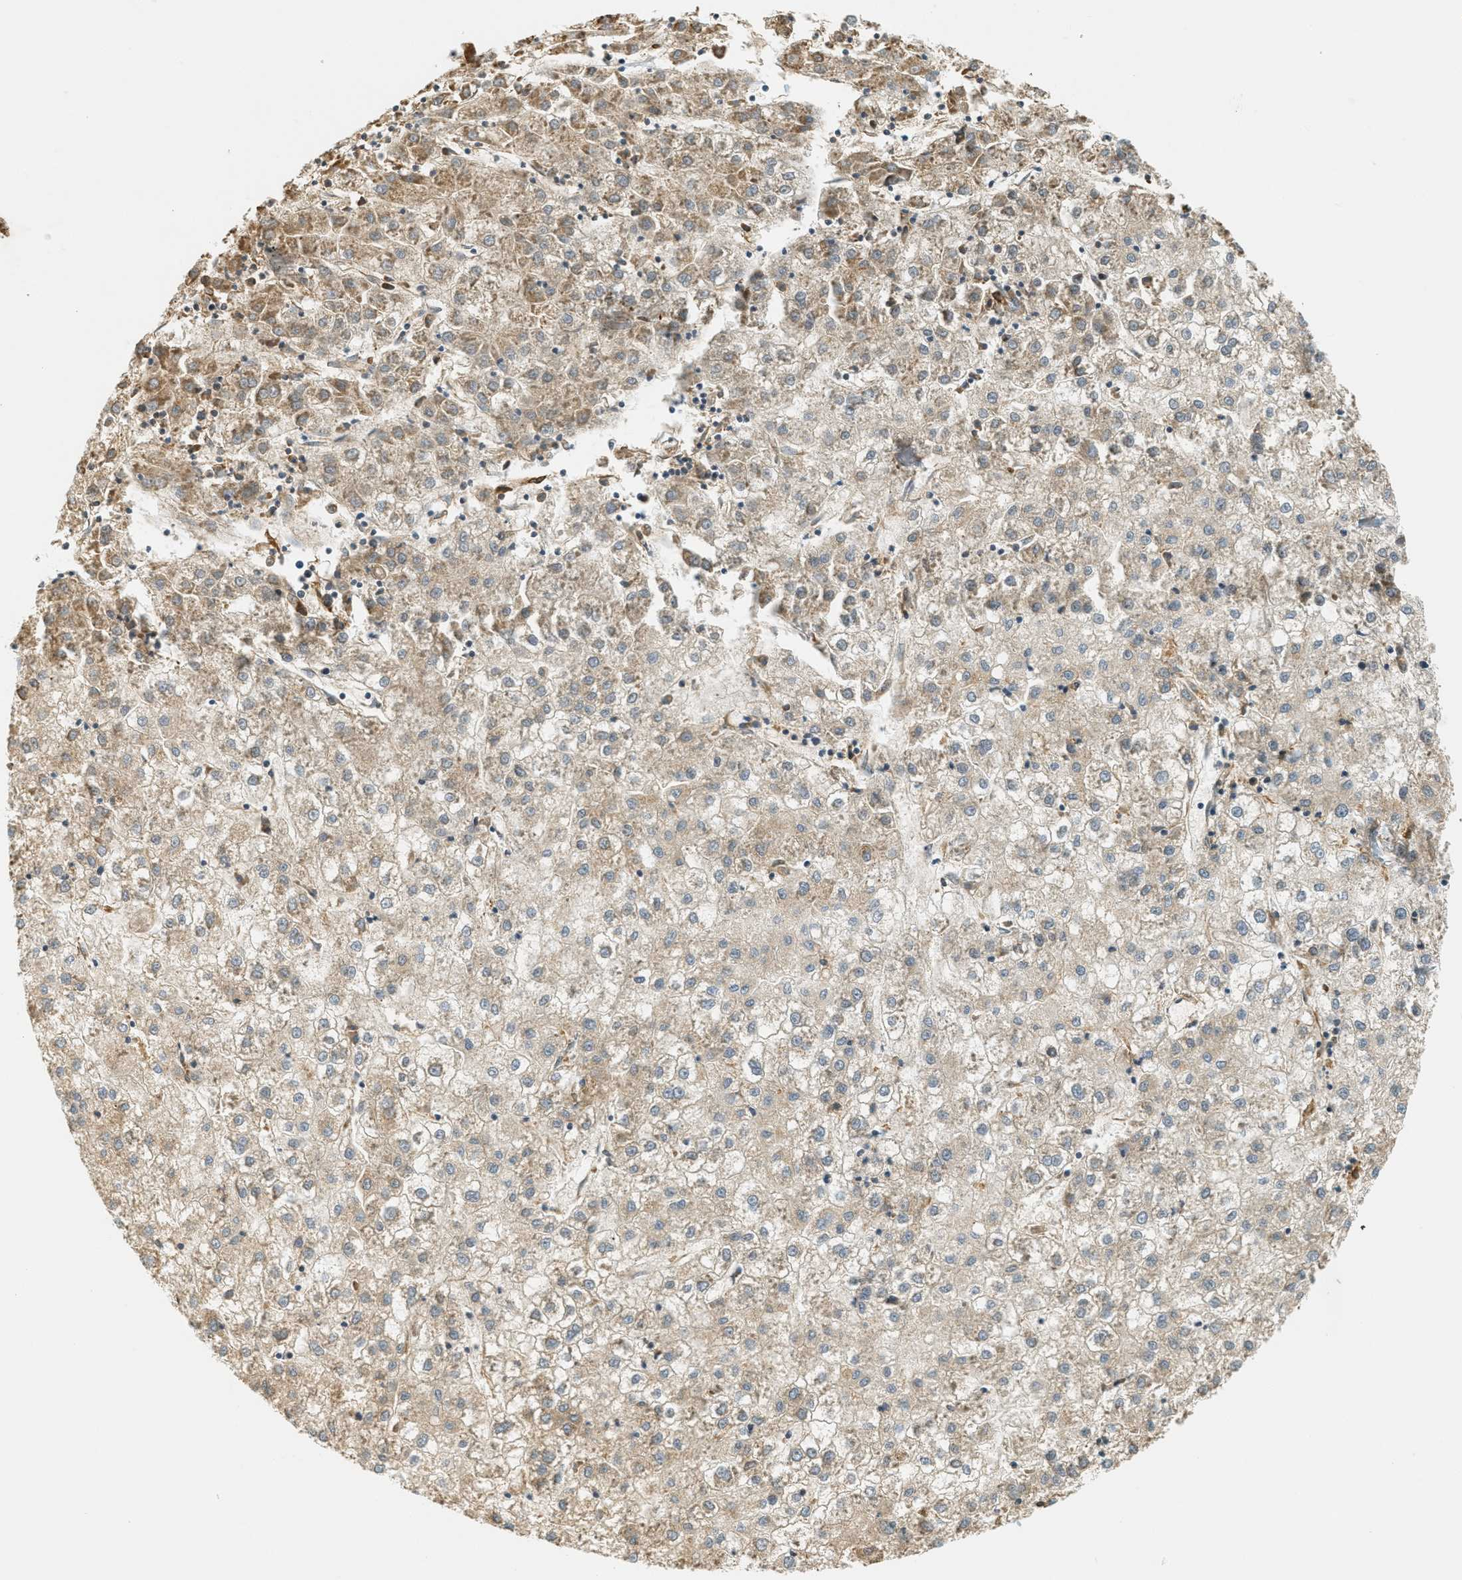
{"staining": {"intensity": "weak", "quantity": "<25%", "location": "cytoplasmic/membranous"}, "tissue": "liver cancer", "cell_type": "Tumor cells", "image_type": "cancer", "snomed": [{"axis": "morphology", "description": "Carcinoma, Hepatocellular, NOS"}, {"axis": "topography", "description": "Liver"}], "caption": "Immunohistochemistry histopathology image of neoplastic tissue: liver cancer stained with DAB exhibits no significant protein expression in tumor cells.", "gene": "PDK1", "patient": {"sex": "male", "age": 72}}